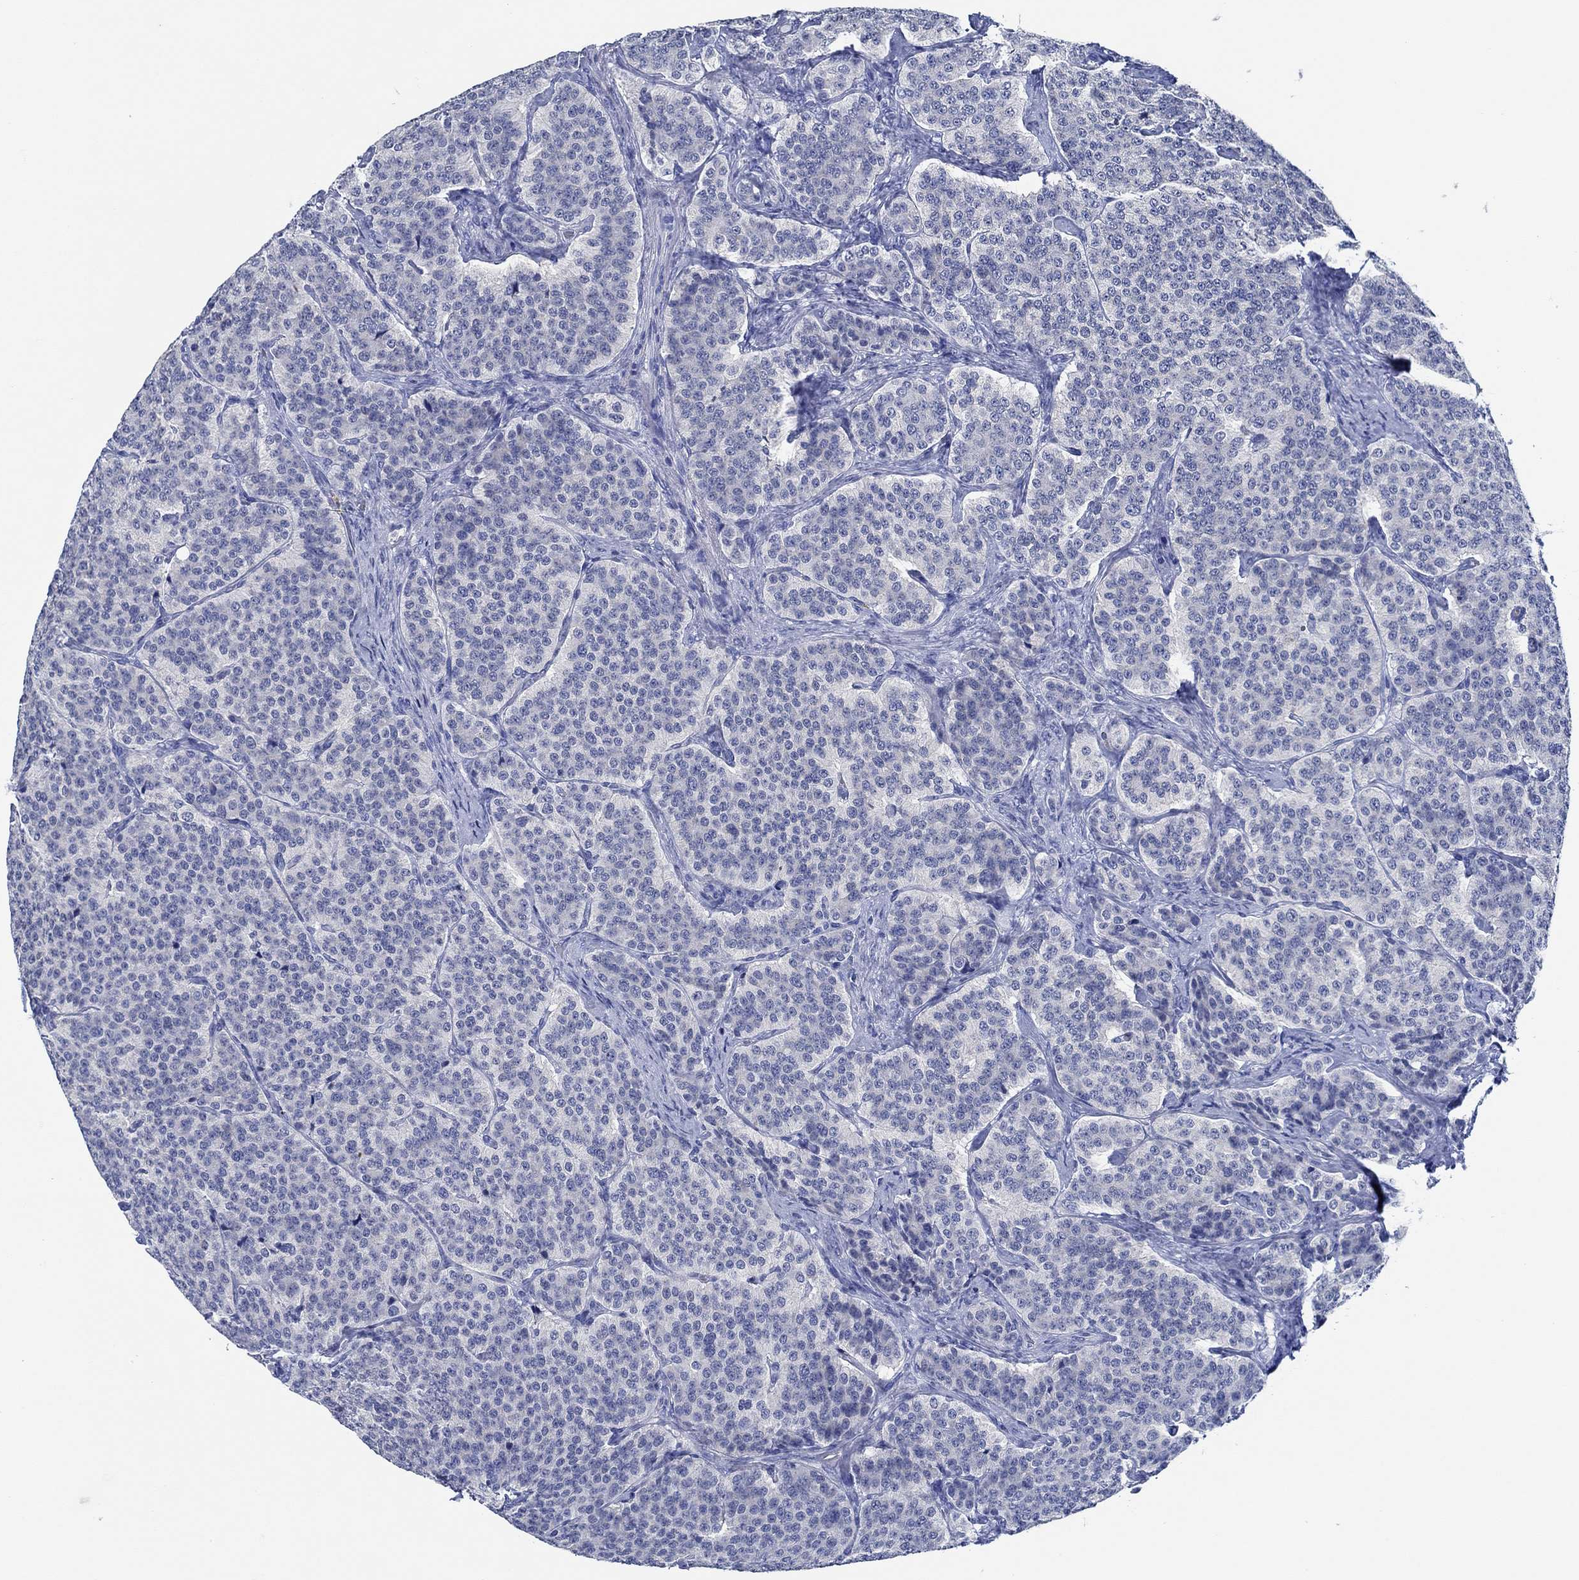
{"staining": {"intensity": "negative", "quantity": "none", "location": "none"}, "tissue": "carcinoid", "cell_type": "Tumor cells", "image_type": "cancer", "snomed": [{"axis": "morphology", "description": "Carcinoid, malignant, NOS"}, {"axis": "topography", "description": "Small intestine"}], "caption": "The immunohistochemistry (IHC) micrograph has no significant positivity in tumor cells of malignant carcinoid tissue.", "gene": "ZNF671", "patient": {"sex": "female", "age": 58}}